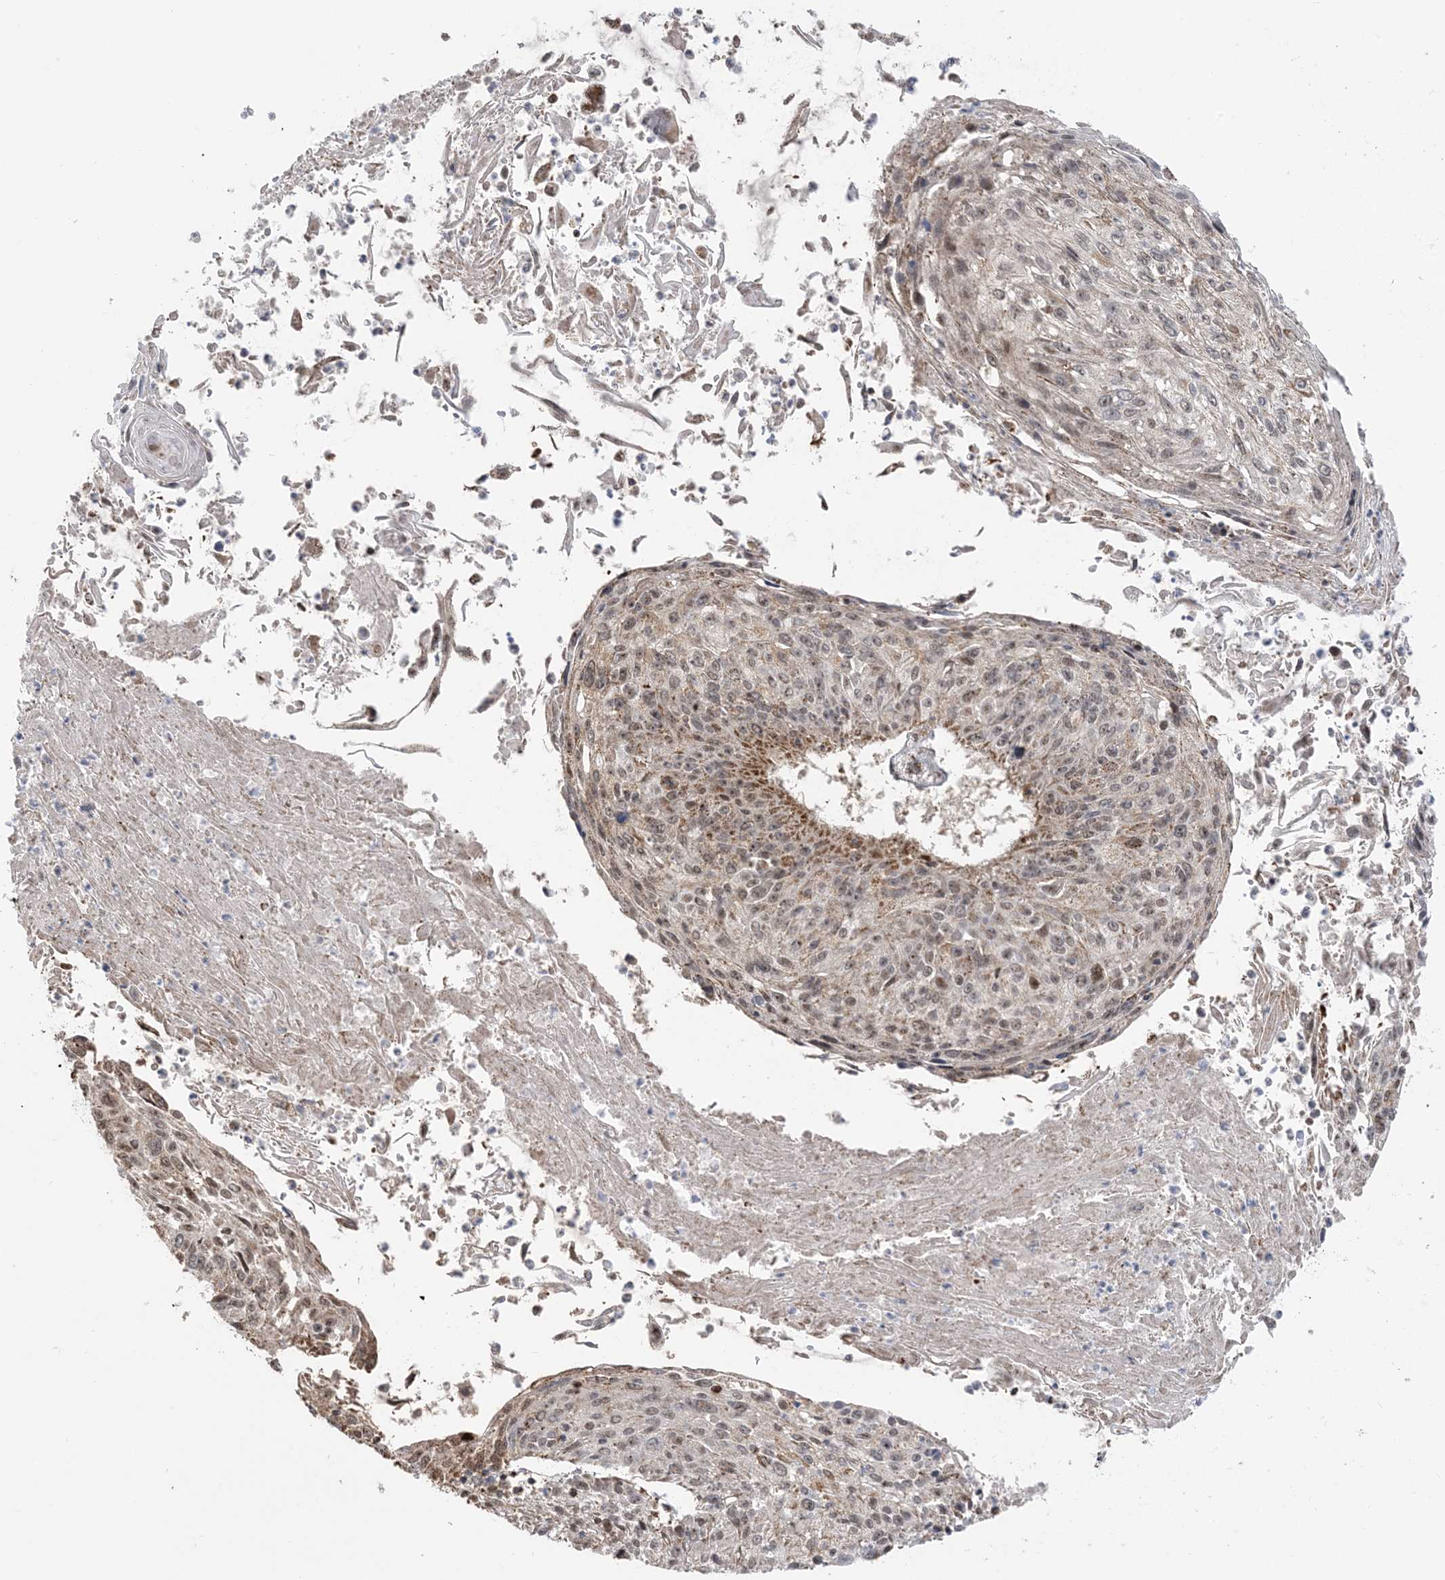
{"staining": {"intensity": "weak", "quantity": "25%-75%", "location": "cytoplasmic/membranous,nuclear"}, "tissue": "cervical cancer", "cell_type": "Tumor cells", "image_type": "cancer", "snomed": [{"axis": "morphology", "description": "Squamous cell carcinoma, NOS"}, {"axis": "topography", "description": "Cervix"}], "caption": "Brown immunohistochemical staining in cervical cancer (squamous cell carcinoma) shows weak cytoplasmic/membranous and nuclear positivity in approximately 25%-75% of tumor cells. (DAB IHC with brightfield microscopy, high magnification).", "gene": "MAPKBP1", "patient": {"sex": "female", "age": 51}}